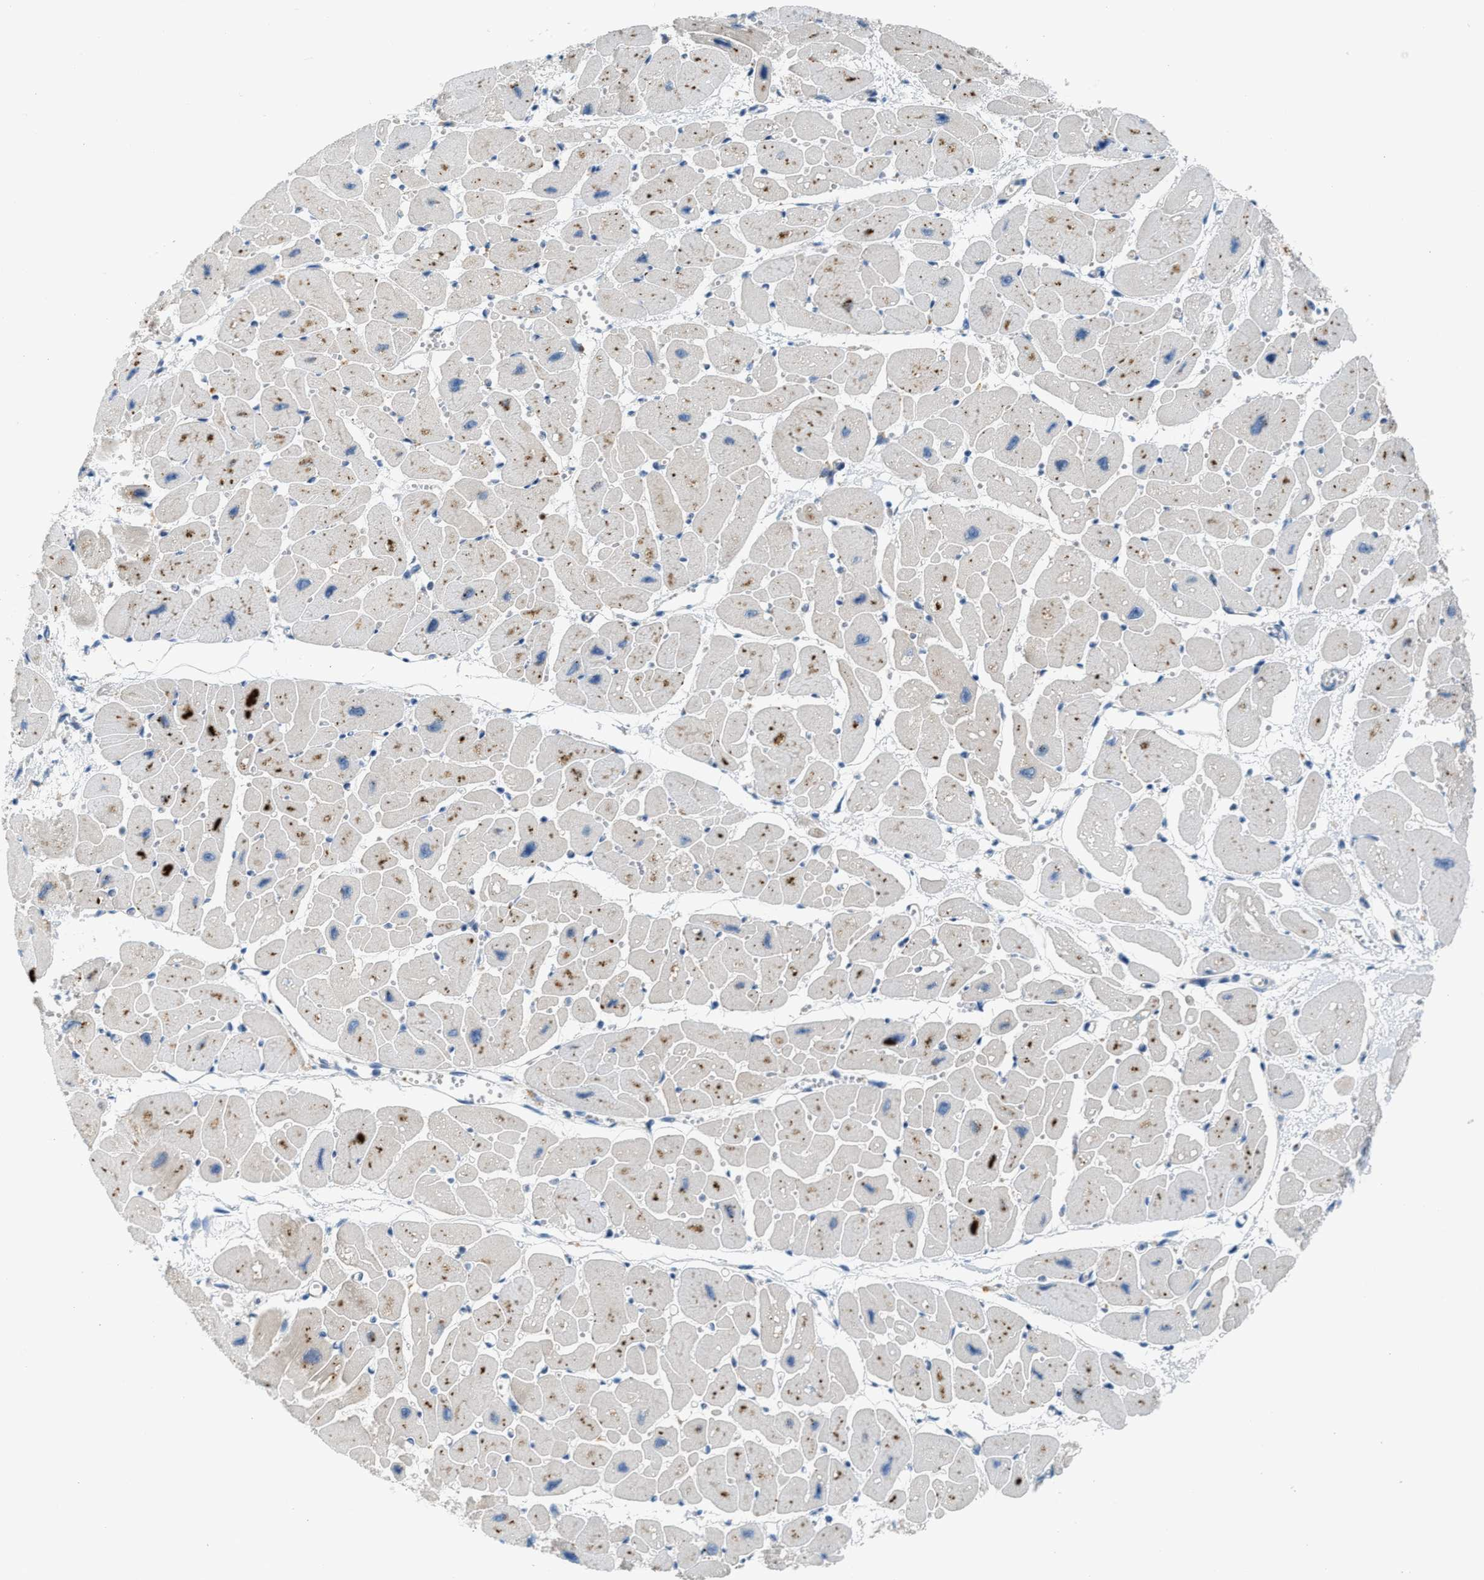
{"staining": {"intensity": "moderate", "quantity": "25%-75%", "location": "cytoplasmic/membranous"}, "tissue": "heart muscle", "cell_type": "Cardiomyocytes", "image_type": "normal", "snomed": [{"axis": "morphology", "description": "Normal tissue, NOS"}, {"axis": "topography", "description": "Heart"}], "caption": "Immunohistochemical staining of benign human heart muscle shows moderate cytoplasmic/membranous protein staining in about 25%-75% of cardiomyocytes.", "gene": "KLHDC10", "patient": {"sex": "female", "age": 54}}